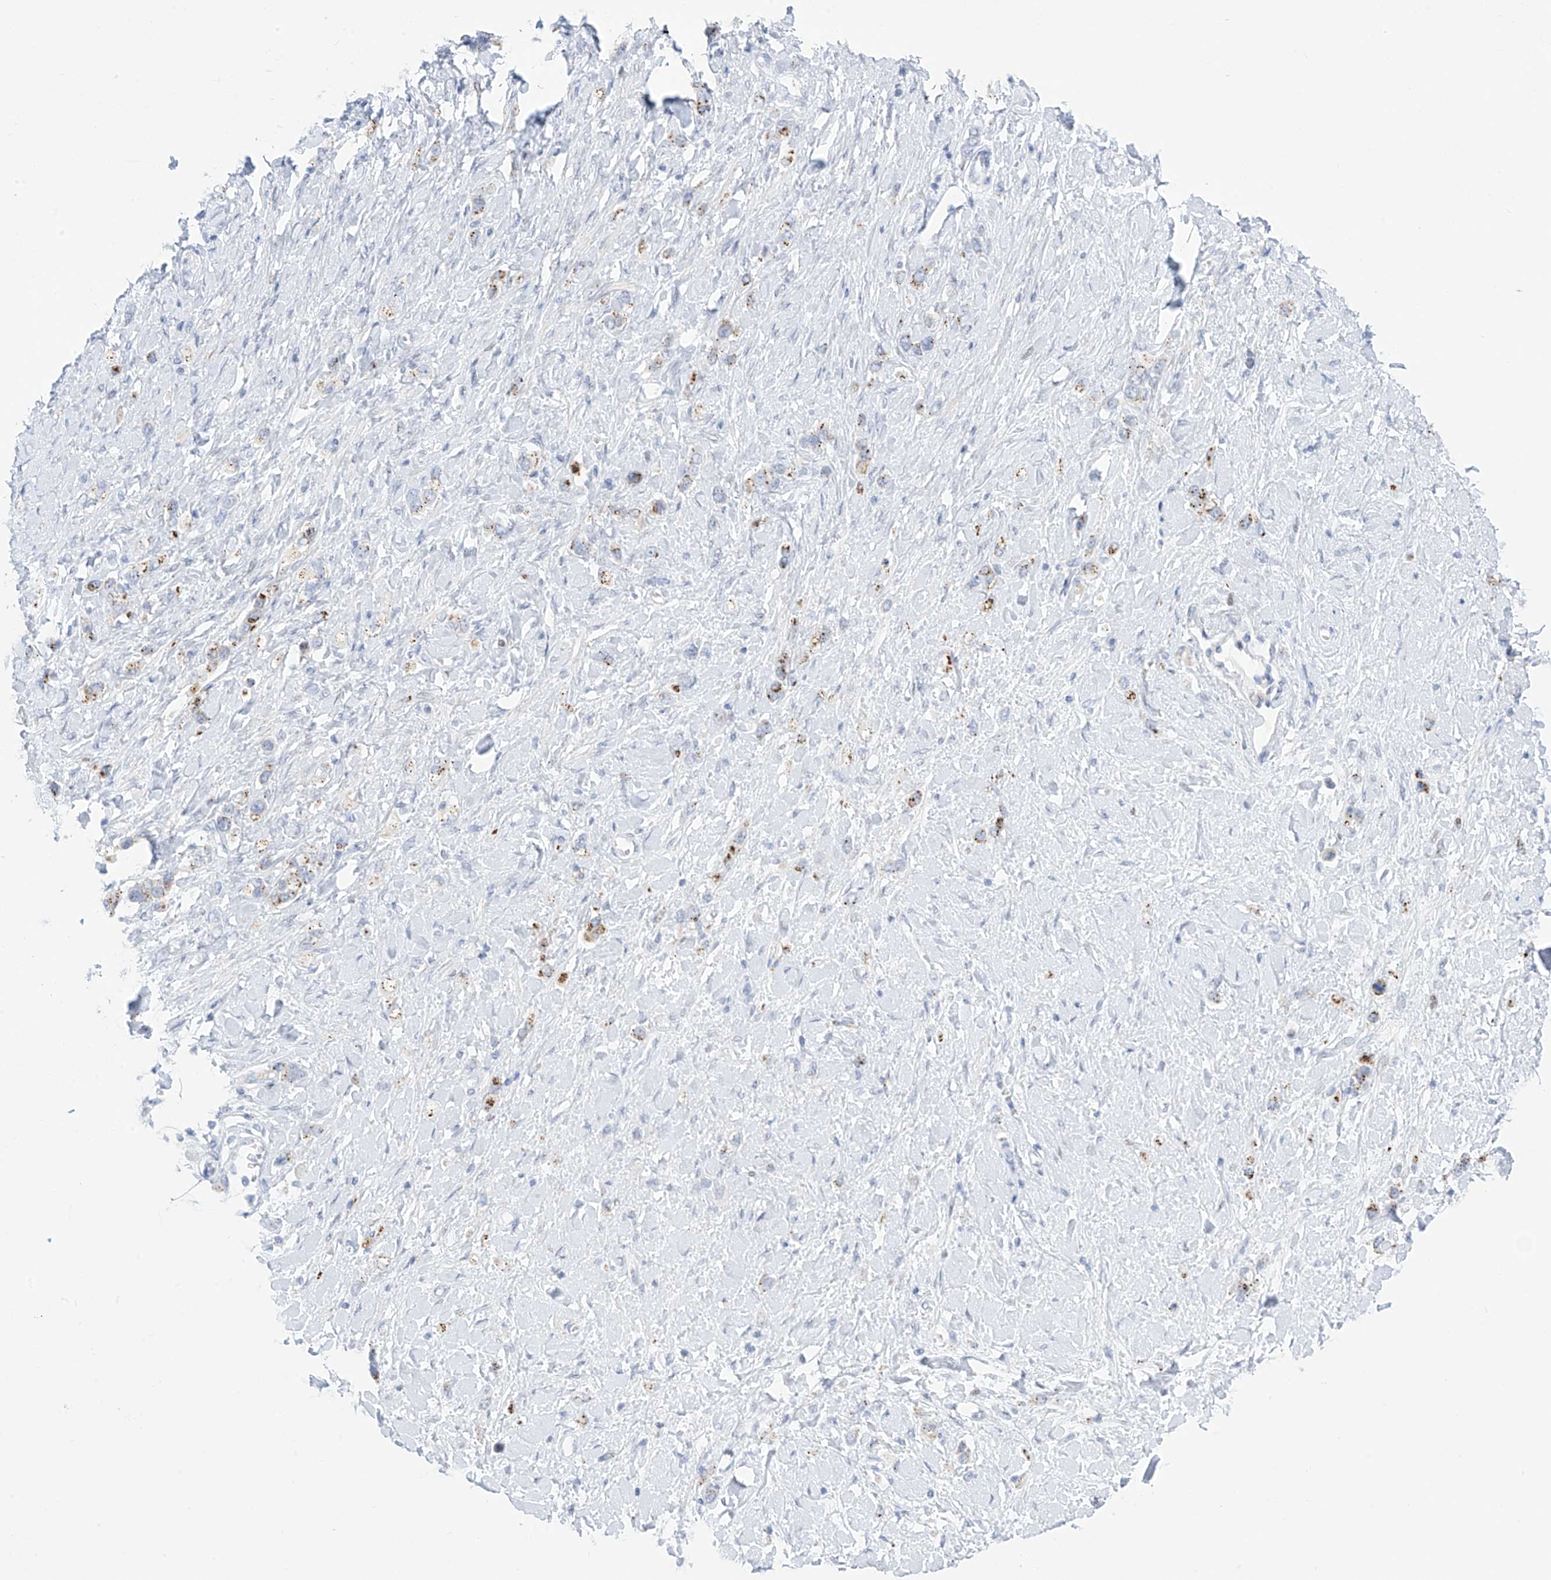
{"staining": {"intensity": "moderate", "quantity": "25%-75%", "location": "cytoplasmic/membranous"}, "tissue": "stomach cancer", "cell_type": "Tumor cells", "image_type": "cancer", "snomed": [{"axis": "morphology", "description": "Normal tissue, NOS"}, {"axis": "morphology", "description": "Adenocarcinoma, NOS"}, {"axis": "topography", "description": "Stomach, upper"}, {"axis": "topography", "description": "Stomach"}], "caption": "This photomicrograph displays IHC staining of human stomach cancer (adenocarcinoma), with medium moderate cytoplasmic/membranous positivity in approximately 25%-75% of tumor cells.", "gene": "PSPH", "patient": {"sex": "female", "age": 65}}